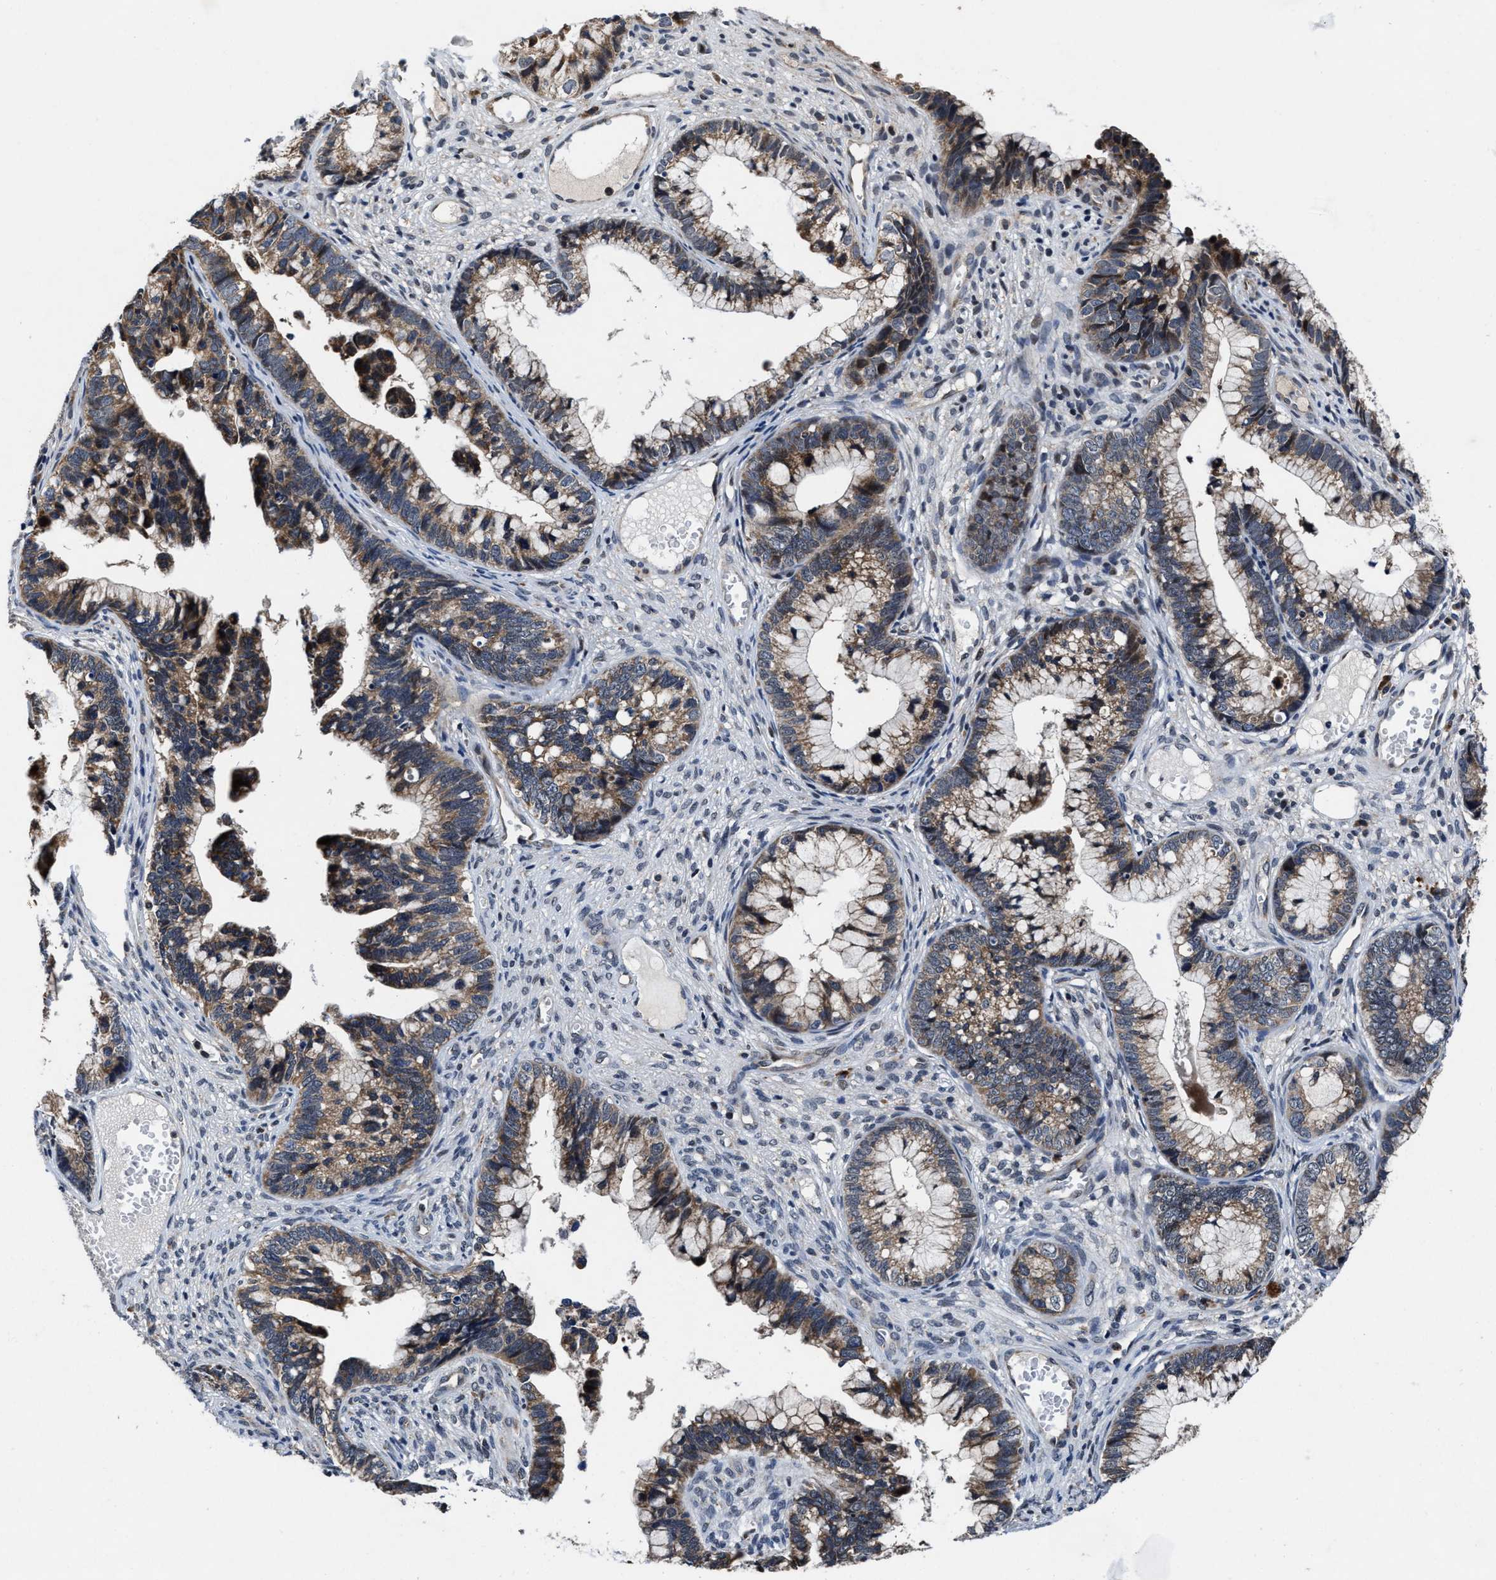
{"staining": {"intensity": "moderate", "quantity": ">75%", "location": "cytoplasmic/membranous"}, "tissue": "cervical cancer", "cell_type": "Tumor cells", "image_type": "cancer", "snomed": [{"axis": "morphology", "description": "Adenocarcinoma, NOS"}, {"axis": "topography", "description": "Cervix"}], "caption": "Tumor cells show medium levels of moderate cytoplasmic/membranous positivity in approximately >75% of cells in cervical cancer (adenocarcinoma). Using DAB (brown) and hematoxylin (blue) stains, captured at high magnification using brightfield microscopy.", "gene": "TMEM53", "patient": {"sex": "female", "age": 44}}